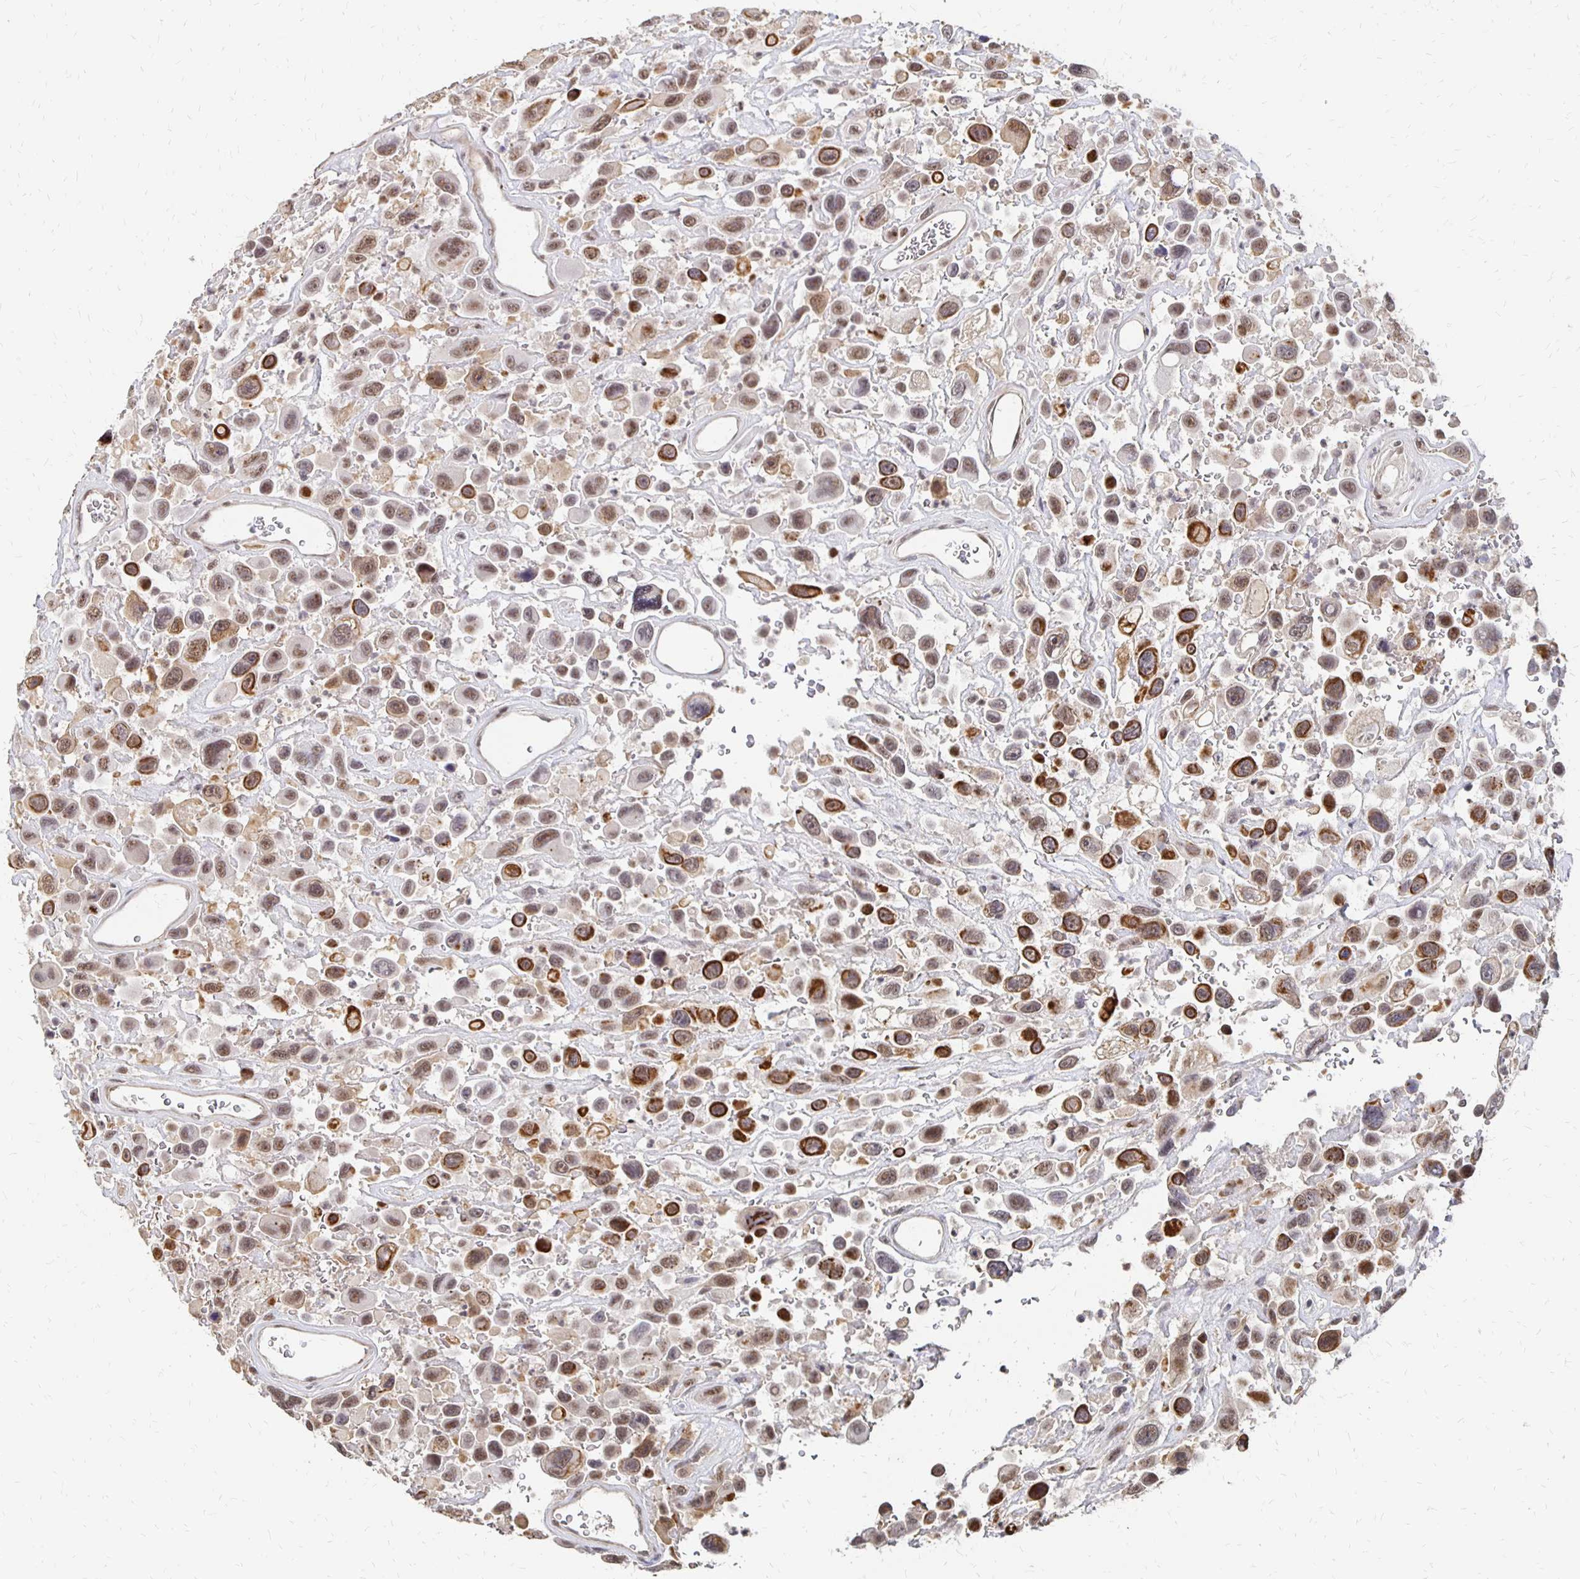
{"staining": {"intensity": "strong", "quantity": "25%-75%", "location": "cytoplasmic/membranous,nuclear"}, "tissue": "urothelial cancer", "cell_type": "Tumor cells", "image_type": "cancer", "snomed": [{"axis": "morphology", "description": "Urothelial carcinoma, High grade"}, {"axis": "topography", "description": "Urinary bladder"}], "caption": "Immunohistochemical staining of urothelial carcinoma (high-grade) reveals high levels of strong cytoplasmic/membranous and nuclear positivity in about 25%-75% of tumor cells.", "gene": "CLASRP", "patient": {"sex": "male", "age": 53}}